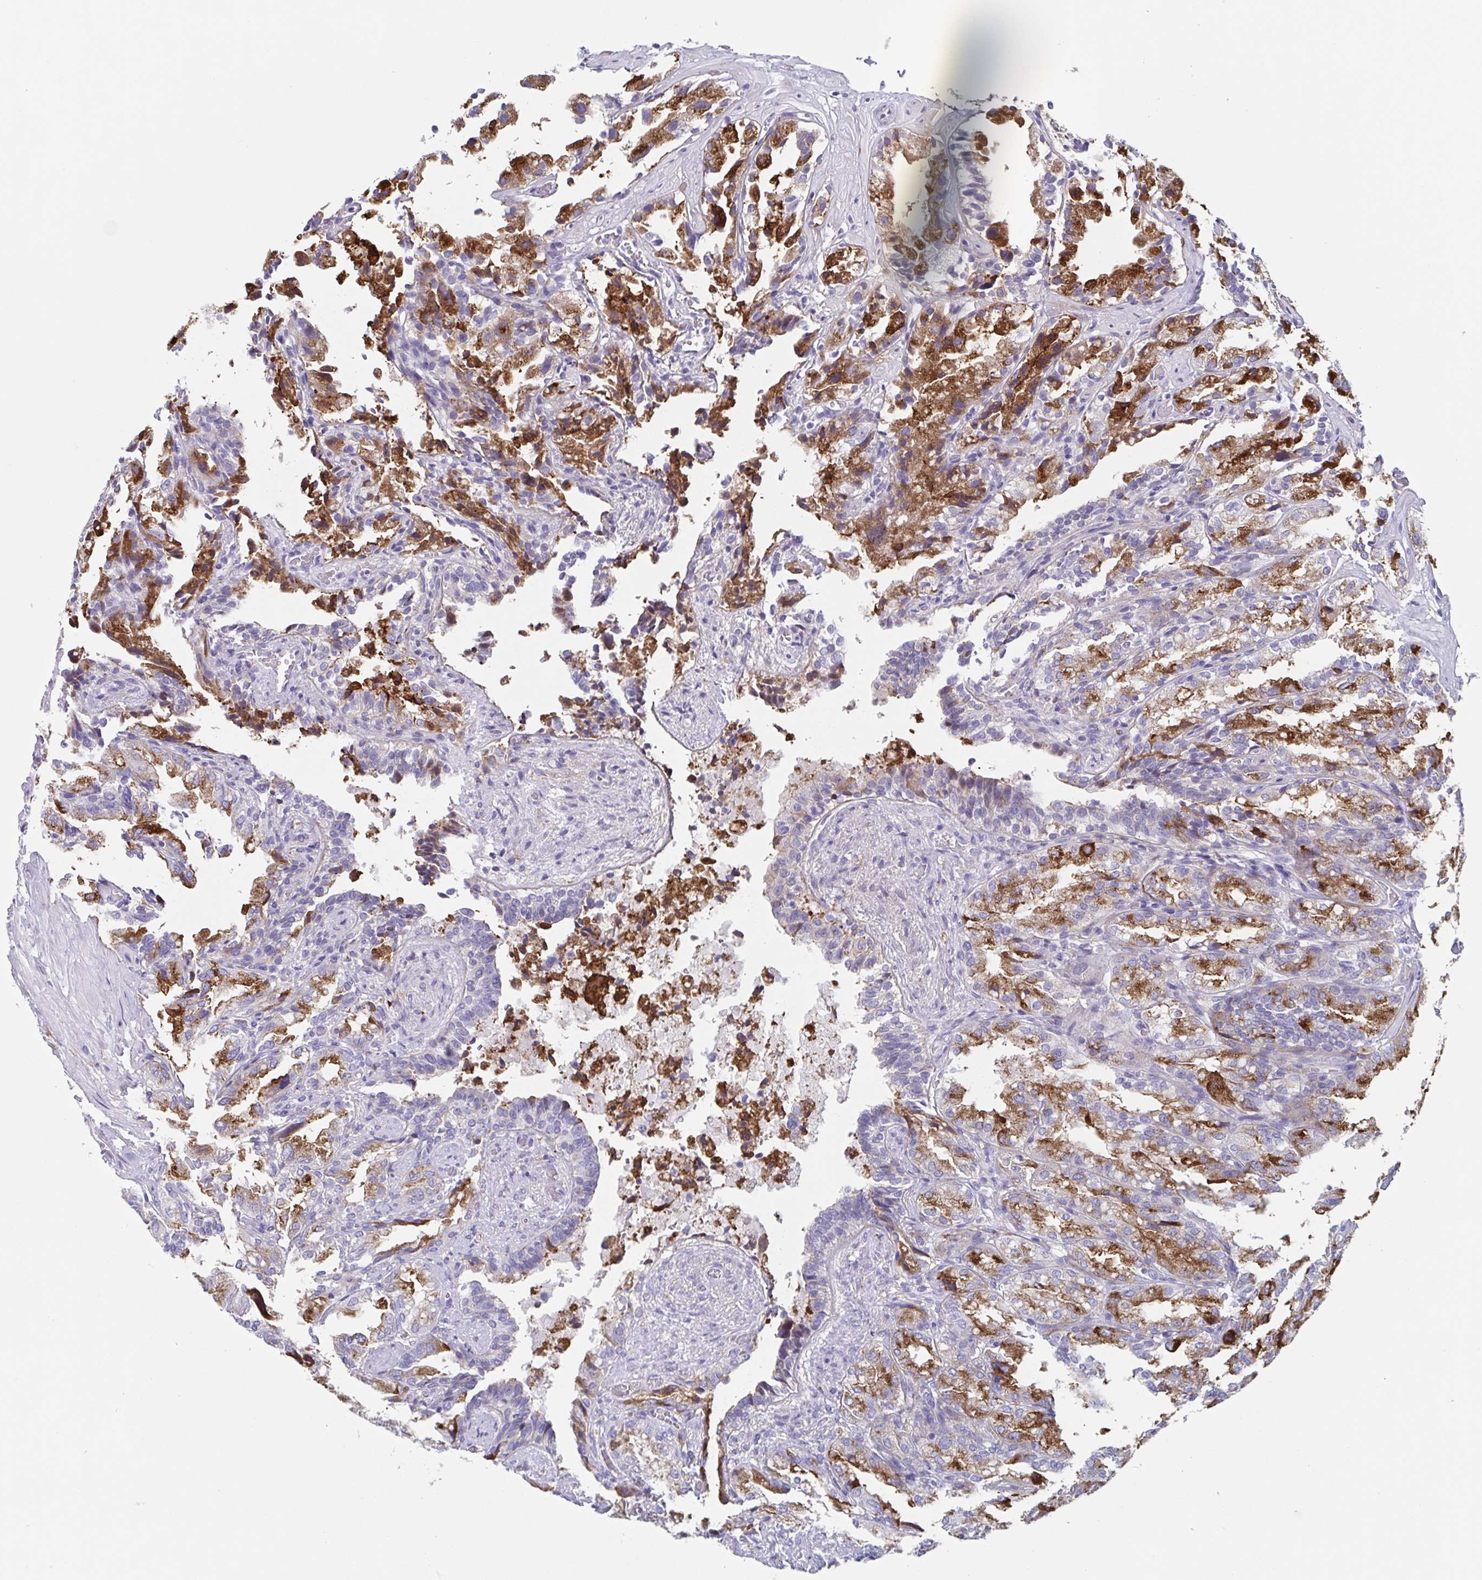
{"staining": {"intensity": "moderate", "quantity": "25%-75%", "location": "cytoplasmic/membranous"}, "tissue": "seminal vesicle", "cell_type": "Glandular cells", "image_type": "normal", "snomed": [{"axis": "morphology", "description": "Normal tissue, NOS"}, {"axis": "topography", "description": "Seminal veicle"}], "caption": "Moderate cytoplasmic/membranous expression for a protein is present in about 25%-75% of glandular cells of unremarkable seminal vesicle using immunohistochemistry.", "gene": "DYNC1I1", "patient": {"sex": "male", "age": 57}}